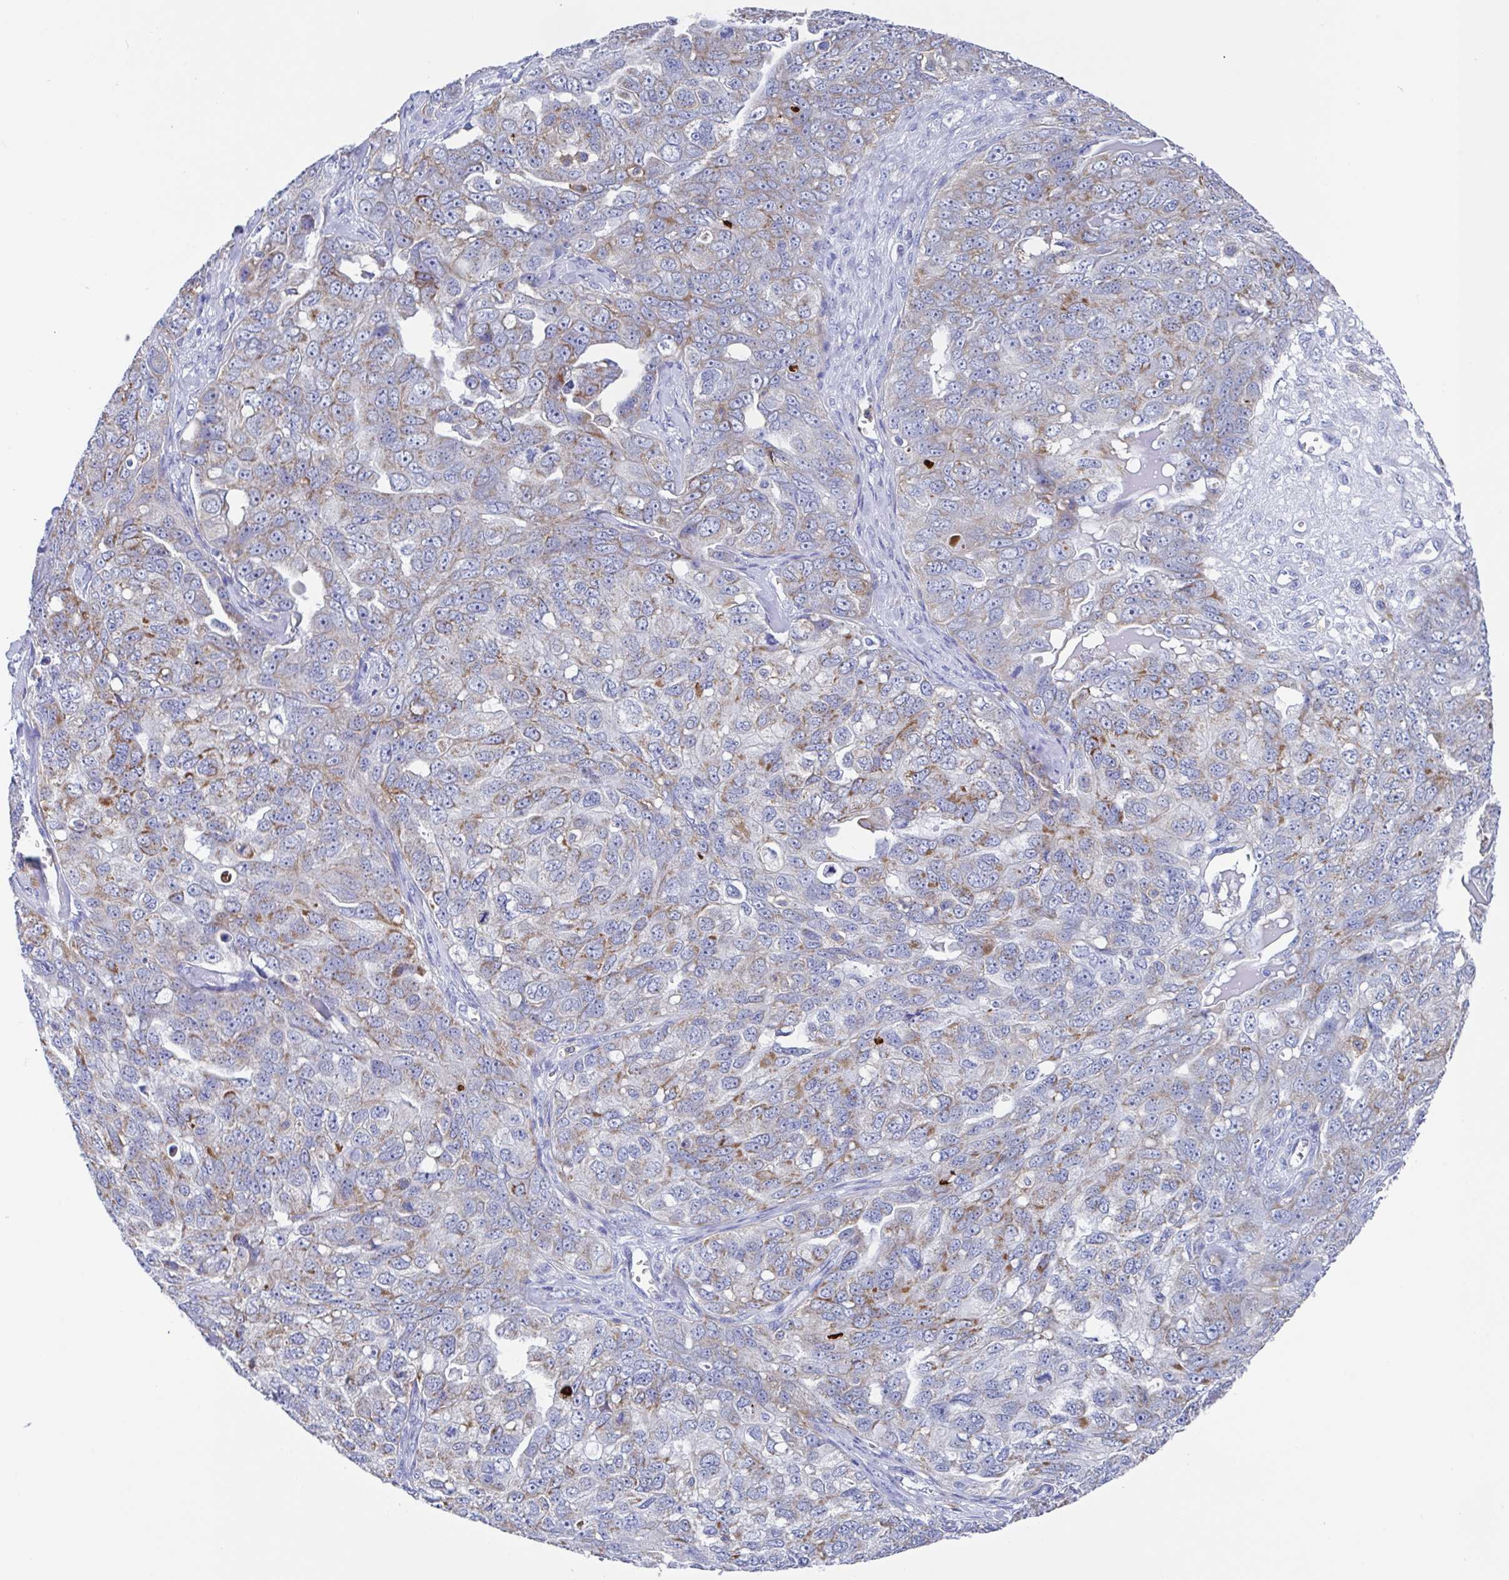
{"staining": {"intensity": "moderate", "quantity": "25%-75%", "location": "cytoplasmic/membranous"}, "tissue": "ovarian cancer", "cell_type": "Tumor cells", "image_type": "cancer", "snomed": [{"axis": "morphology", "description": "Carcinoma, endometroid"}, {"axis": "topography", "description": "Ovary"}], "caption": "High-magnification brightfield microscopy of endometroid carcinoma (ovarian) stained with DAB (3,3'-diaminobenzidine) (brown) and counterstained with hematoxylin (blue). tumor cells exhibit moderate cytoplasmic/membranous staining is identified in approximately25%-75% of cells.", "gene": "FCGR3A", "patient": {"sex": "female", "age": 70}}